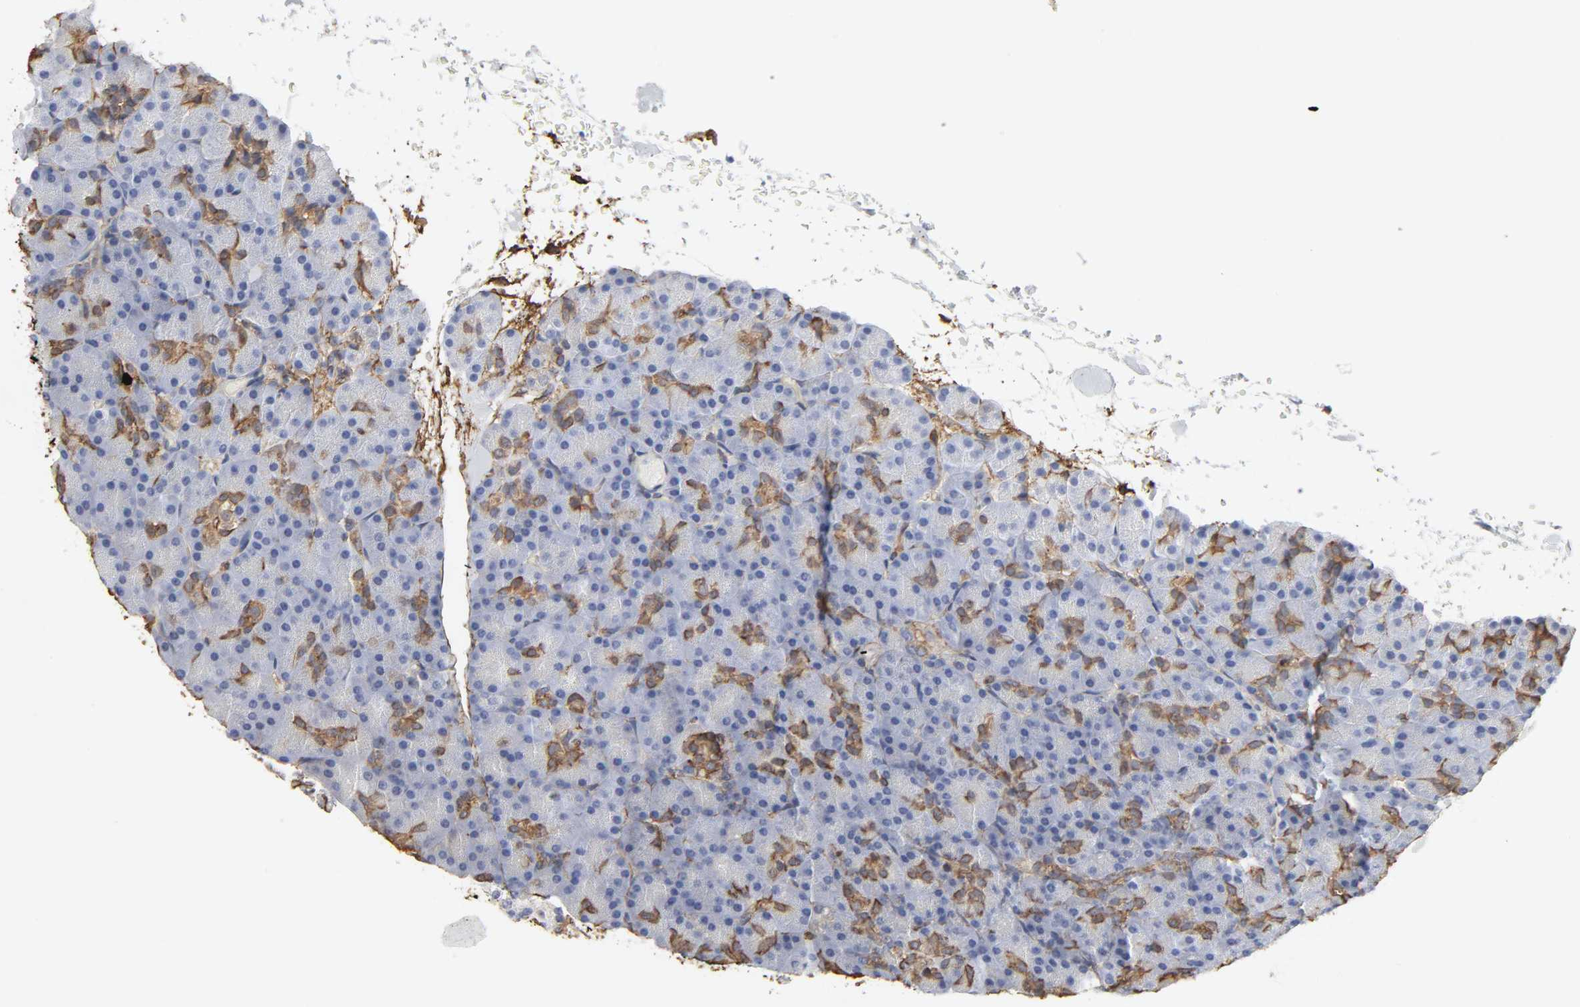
{"staining": {"intensity": "moderate", "quantity": "25%-75%", "location": "cytoplasmic/membranous"}, "tissue": "pancreas", "cell_type": "Exocrine glandular cells", "image_type": "normal", "snomed": [{"axis": "morphology", "description": "Normal tissue, NOS"}, {"axis": "topography", "description": "Pancreas"}], "caption": "DAB immunohistochemical staining of benign human pancreas displays moderate cytoplasmic/membranous protein staining in about 25%-75% of exocrine glandular cells. Using DAB (3,3'-diaminobenzidine) (brown) and hematoxylin (blue) stains, captured at high magnification using brightfield microscopy.", "gene": "ANXA2", "patient": {"sex": "female", "age": 43}}